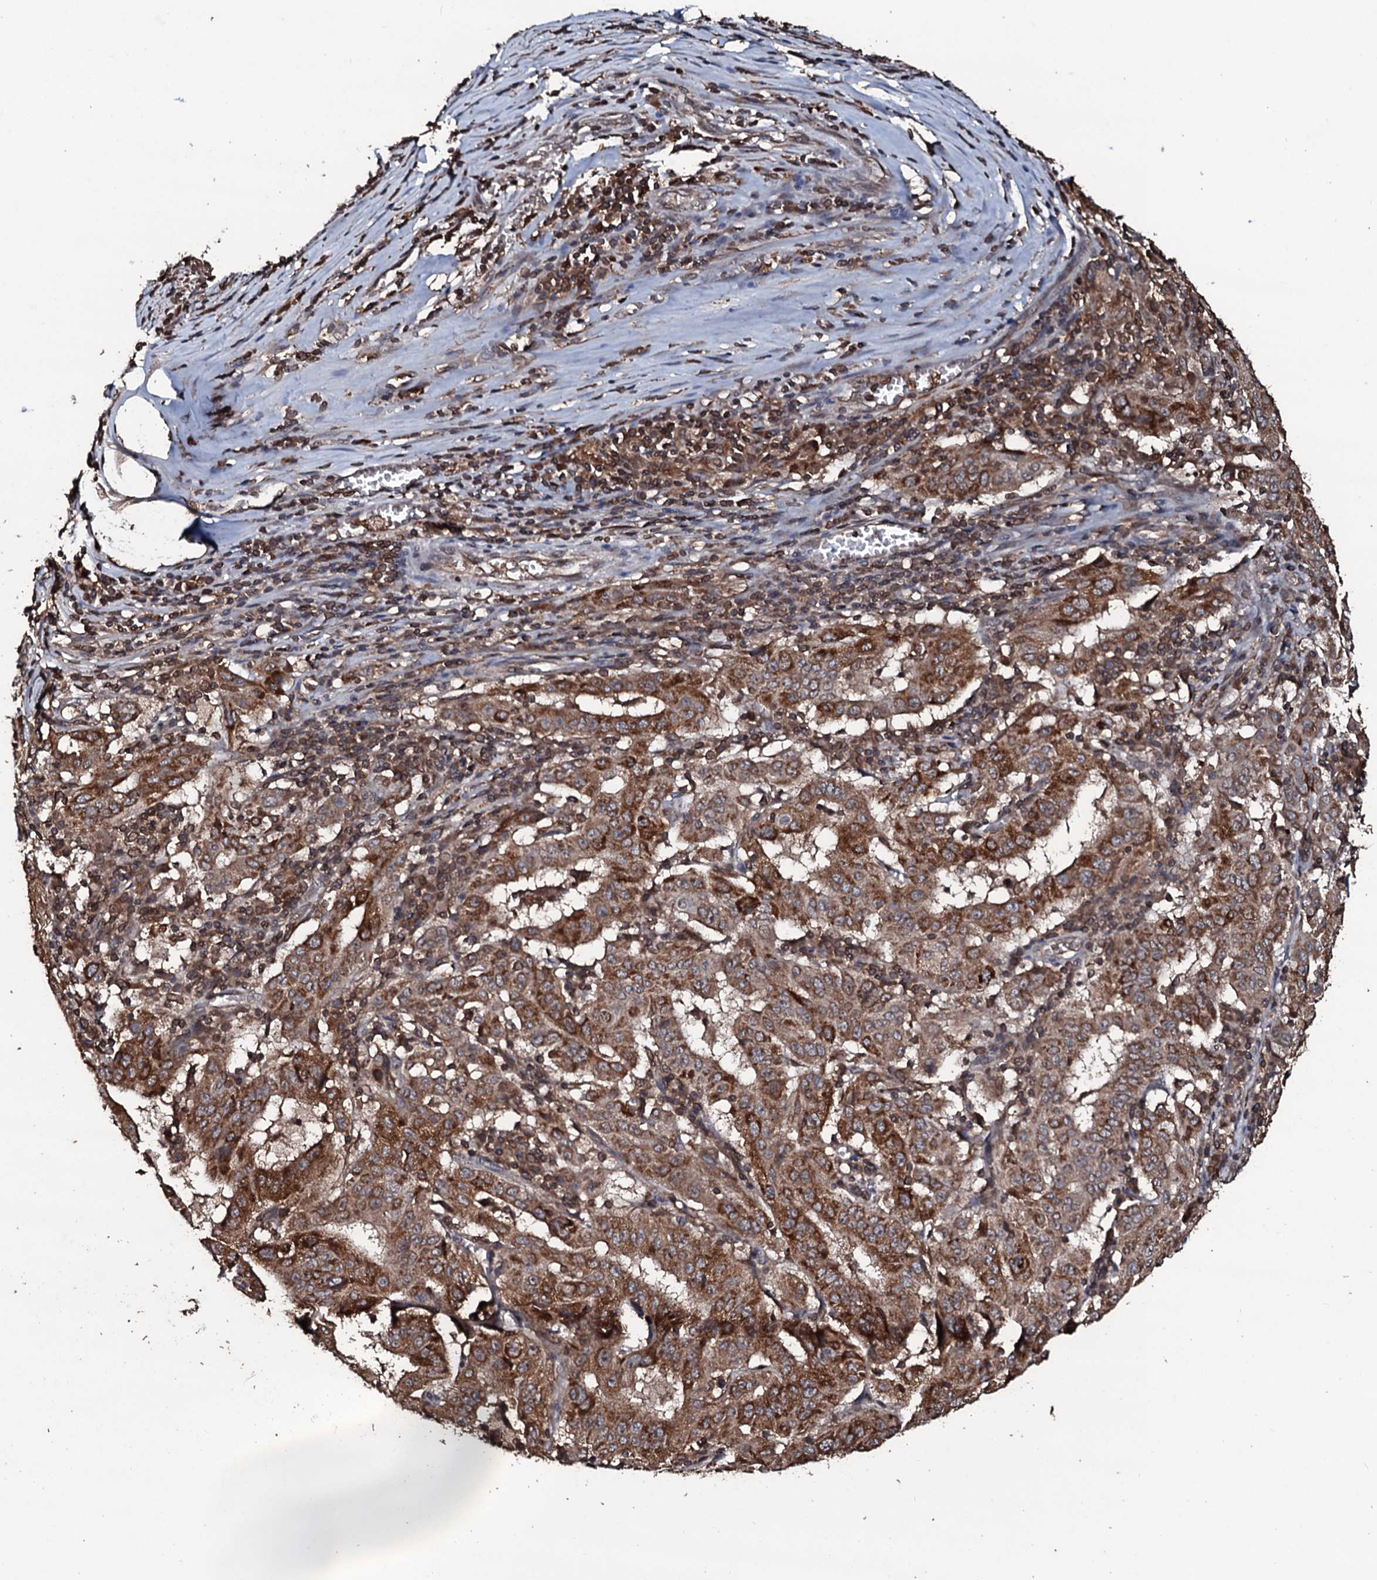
{"staining": {"intensity": "strong", "quantity": ">75%", "location": "cytoplasmic/membranous"}, "tissue": "pancreatic cancer", "cell_type": "Tumor cells", "image_type": "cancer", "snomed": [{"axis": "morphology", "description": "Adenocarcinoma, NOS"}, {"axis": "topography", "description": "Pancreas"}], "caption": "Immunohistochemical staining of pancreatic cancer demonstrates high levels of strong cytoplasmic/membranous expression in approximately >75% of tumor cells.", "gene": "SDHAF2", "patient": {"sex": "male", "age": 63}}